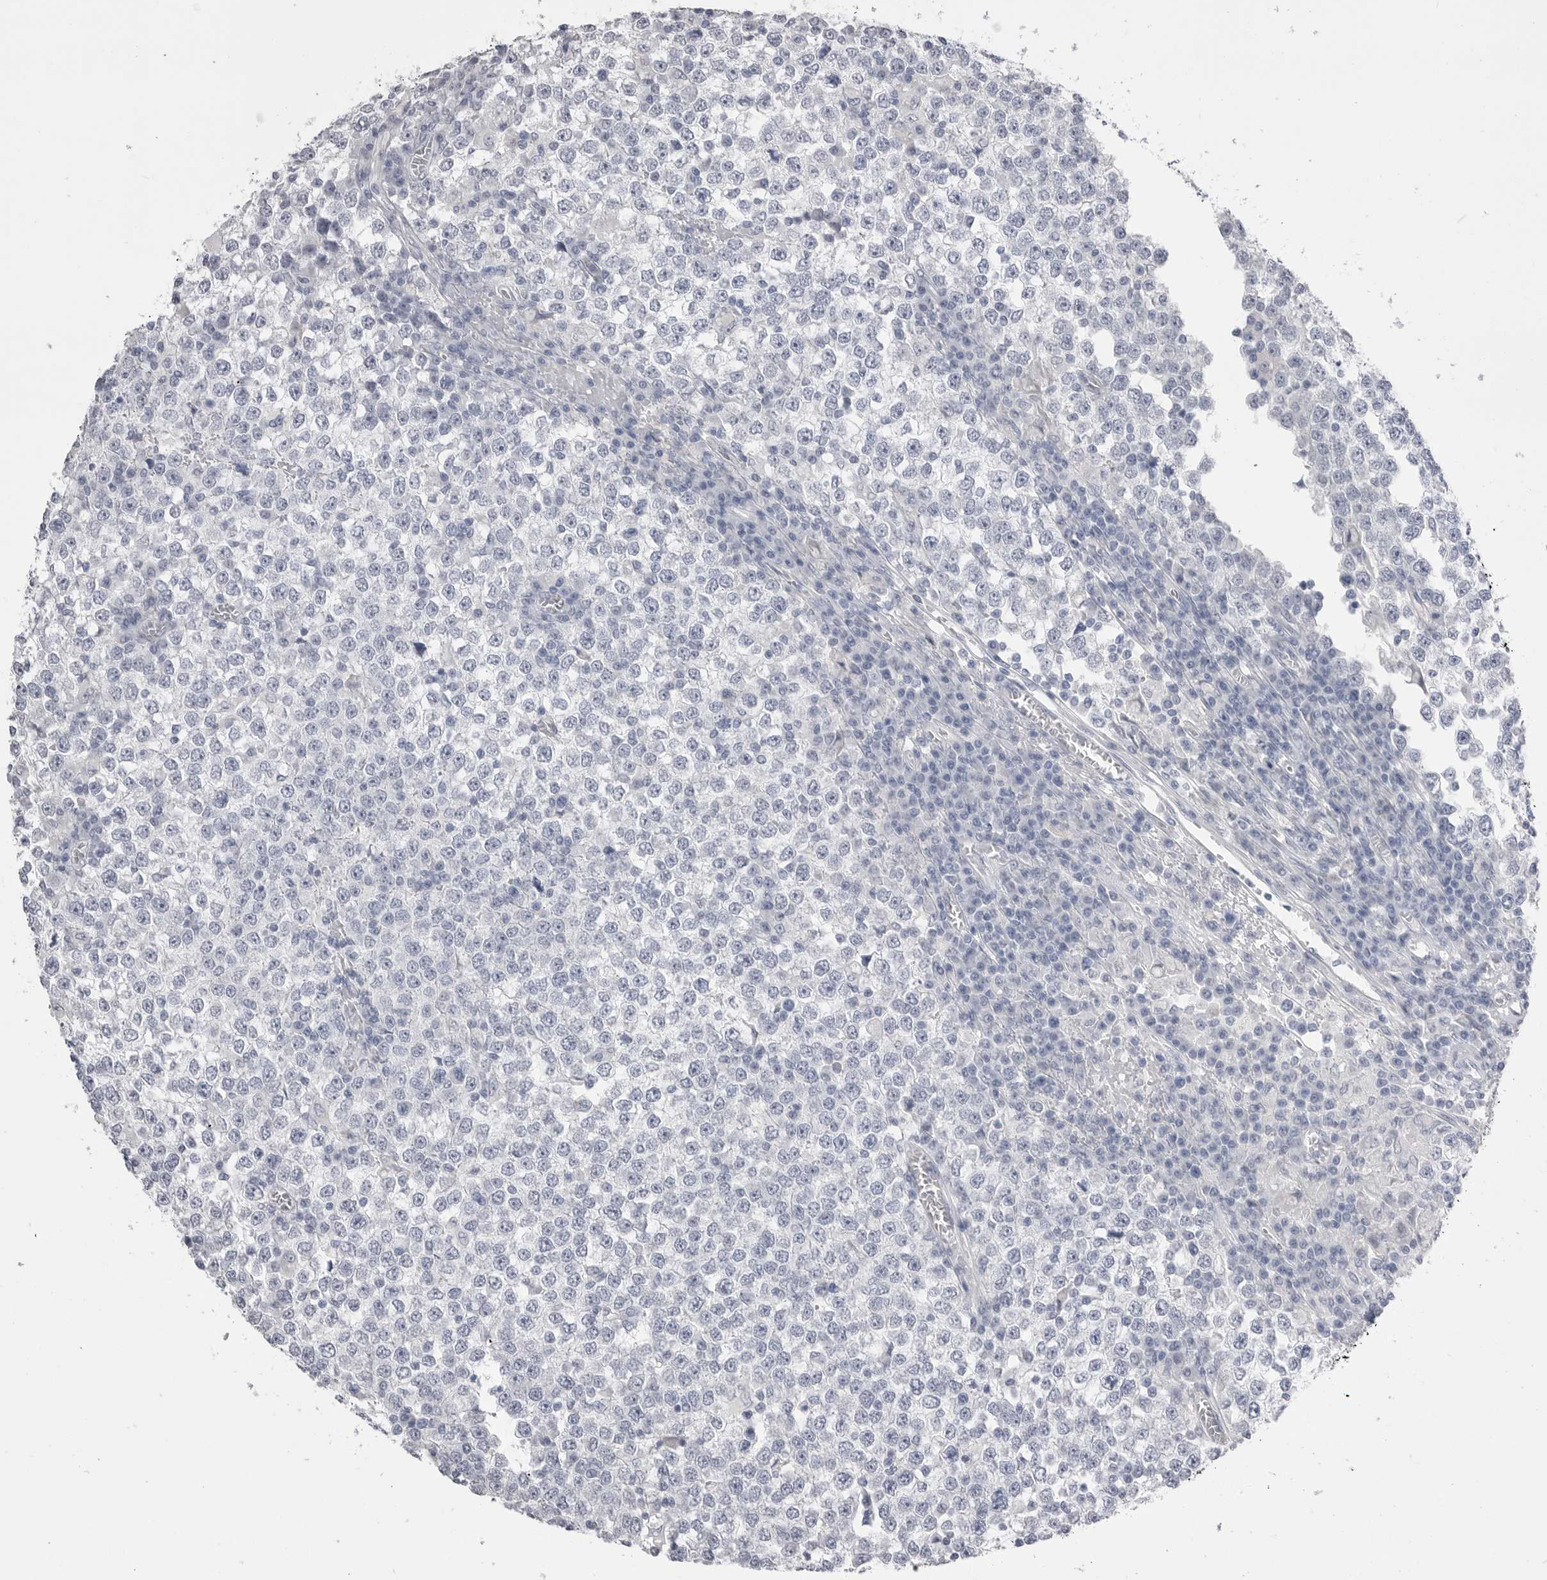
{"staining": {"intensity": "negative", "quantity": "none", "location": "none"}, "tissue": "testis cancer", "cell_type": "Tumor cells", "image_type": "cancer", "snomed": [{"axis": "morphology", "description": "Seminoma, NOS"}, {"axis": "topography", "description": "Testis"}], "caption": "A histopathology image of human testis seminoma is negative for staining in tumor cells. Brightfield microscopy of immunohistochemistry (IHC) stained with DAB (3,3'-diaminobenzidine) (brown) and hematoxylin (blue), captured at high magnification.", "gene": "CPB1", "patient": {"sex": "male", "age": 65}}